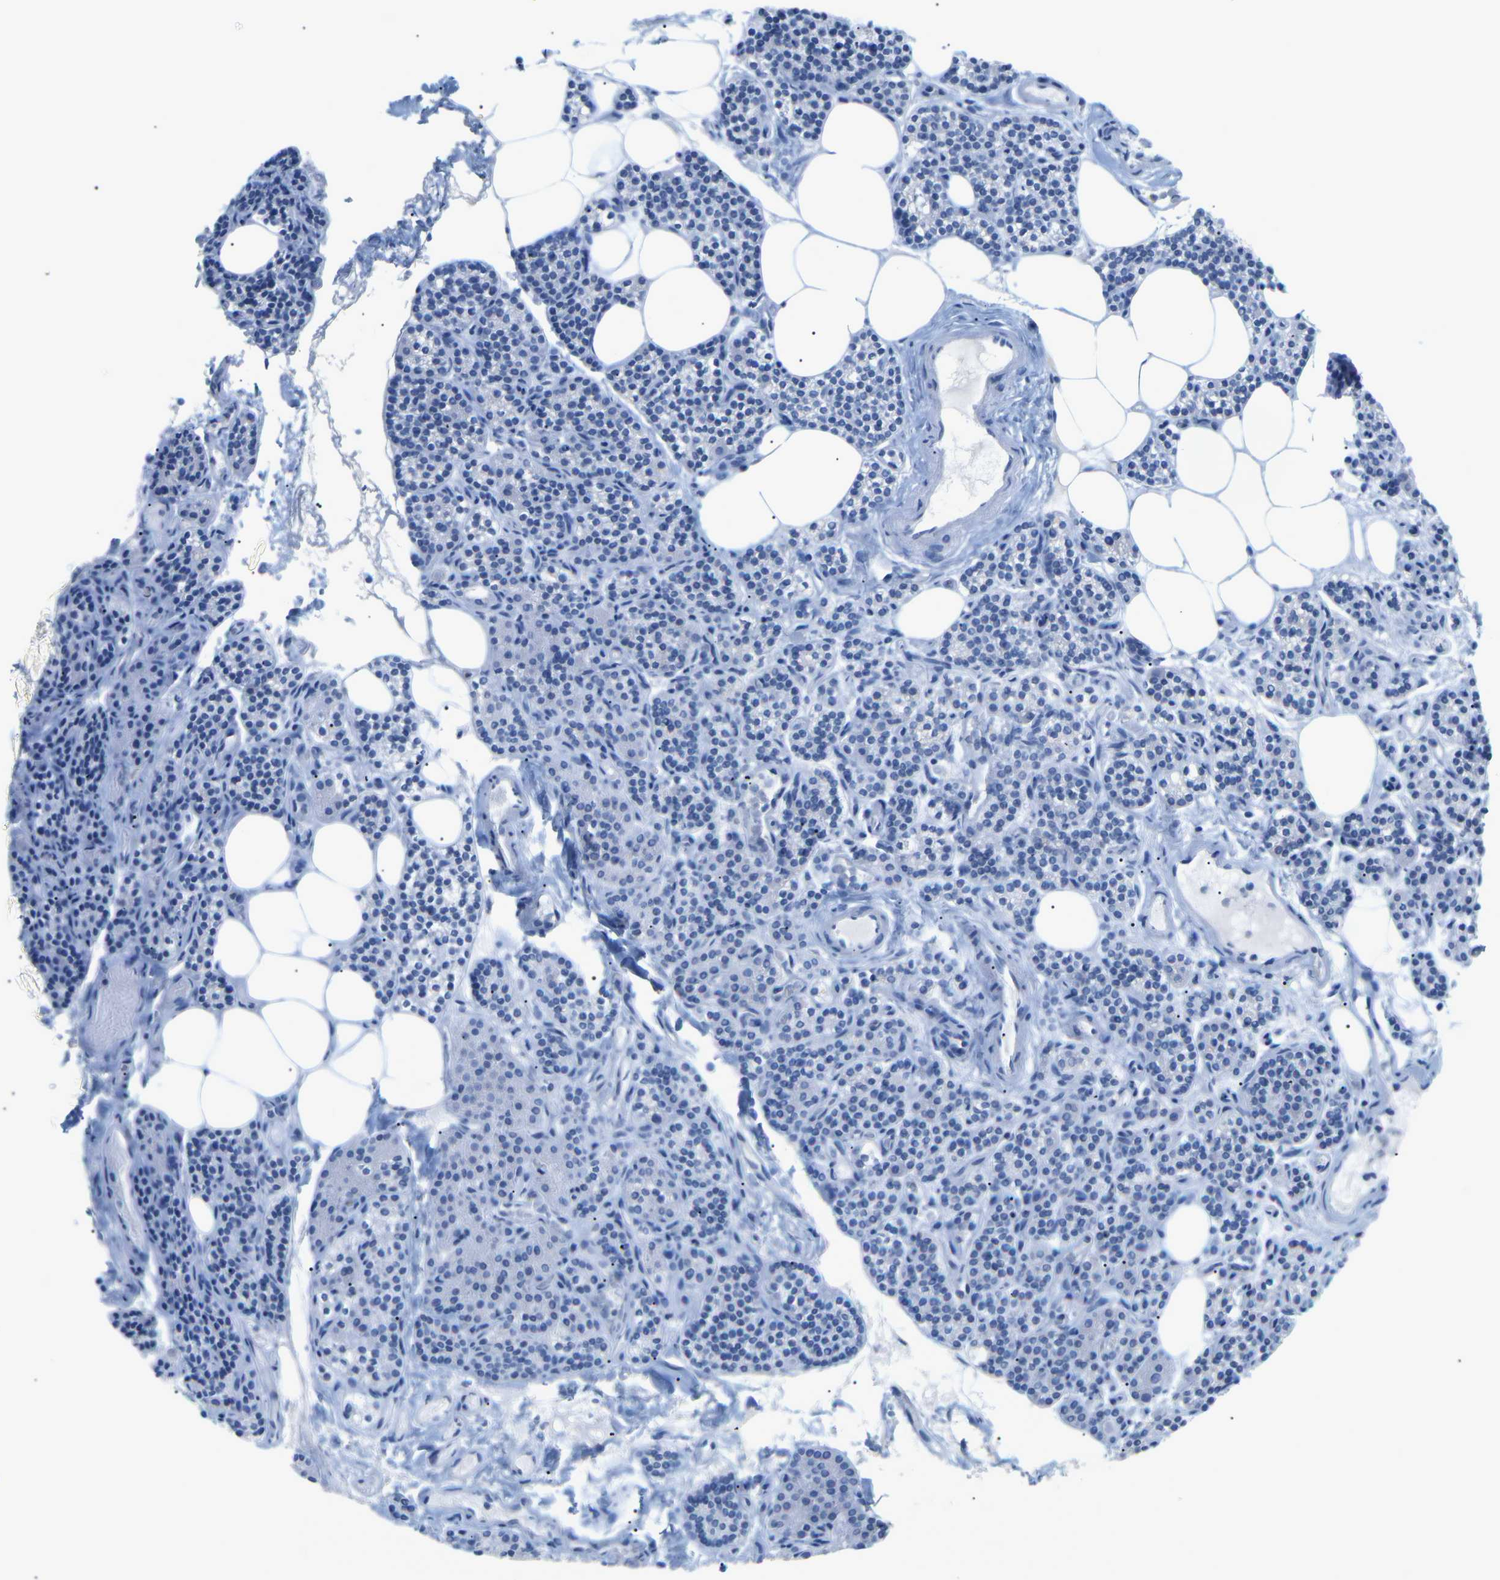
{"staining": {"intensity": "negative", "quantity": "none", "location": "none"}, "tissue": "parathyroid gland", "cell_type": "Glandular cells", "image_type": "normal", "snomed": [{"axis": "morphology", "description": "Normal tissue, NOS"}, {"axis": "morphology", "description": "Adenoma, NOS"}, {"axis": "topography", "description": "Parathyroid gland"}], "caption": "Immunohistochemistry (IHC) of normal human parathyroid gland shows no positivity in glandular cells.", "gene": "HBG2", "patient": {"sex": "female", "age": 74}}